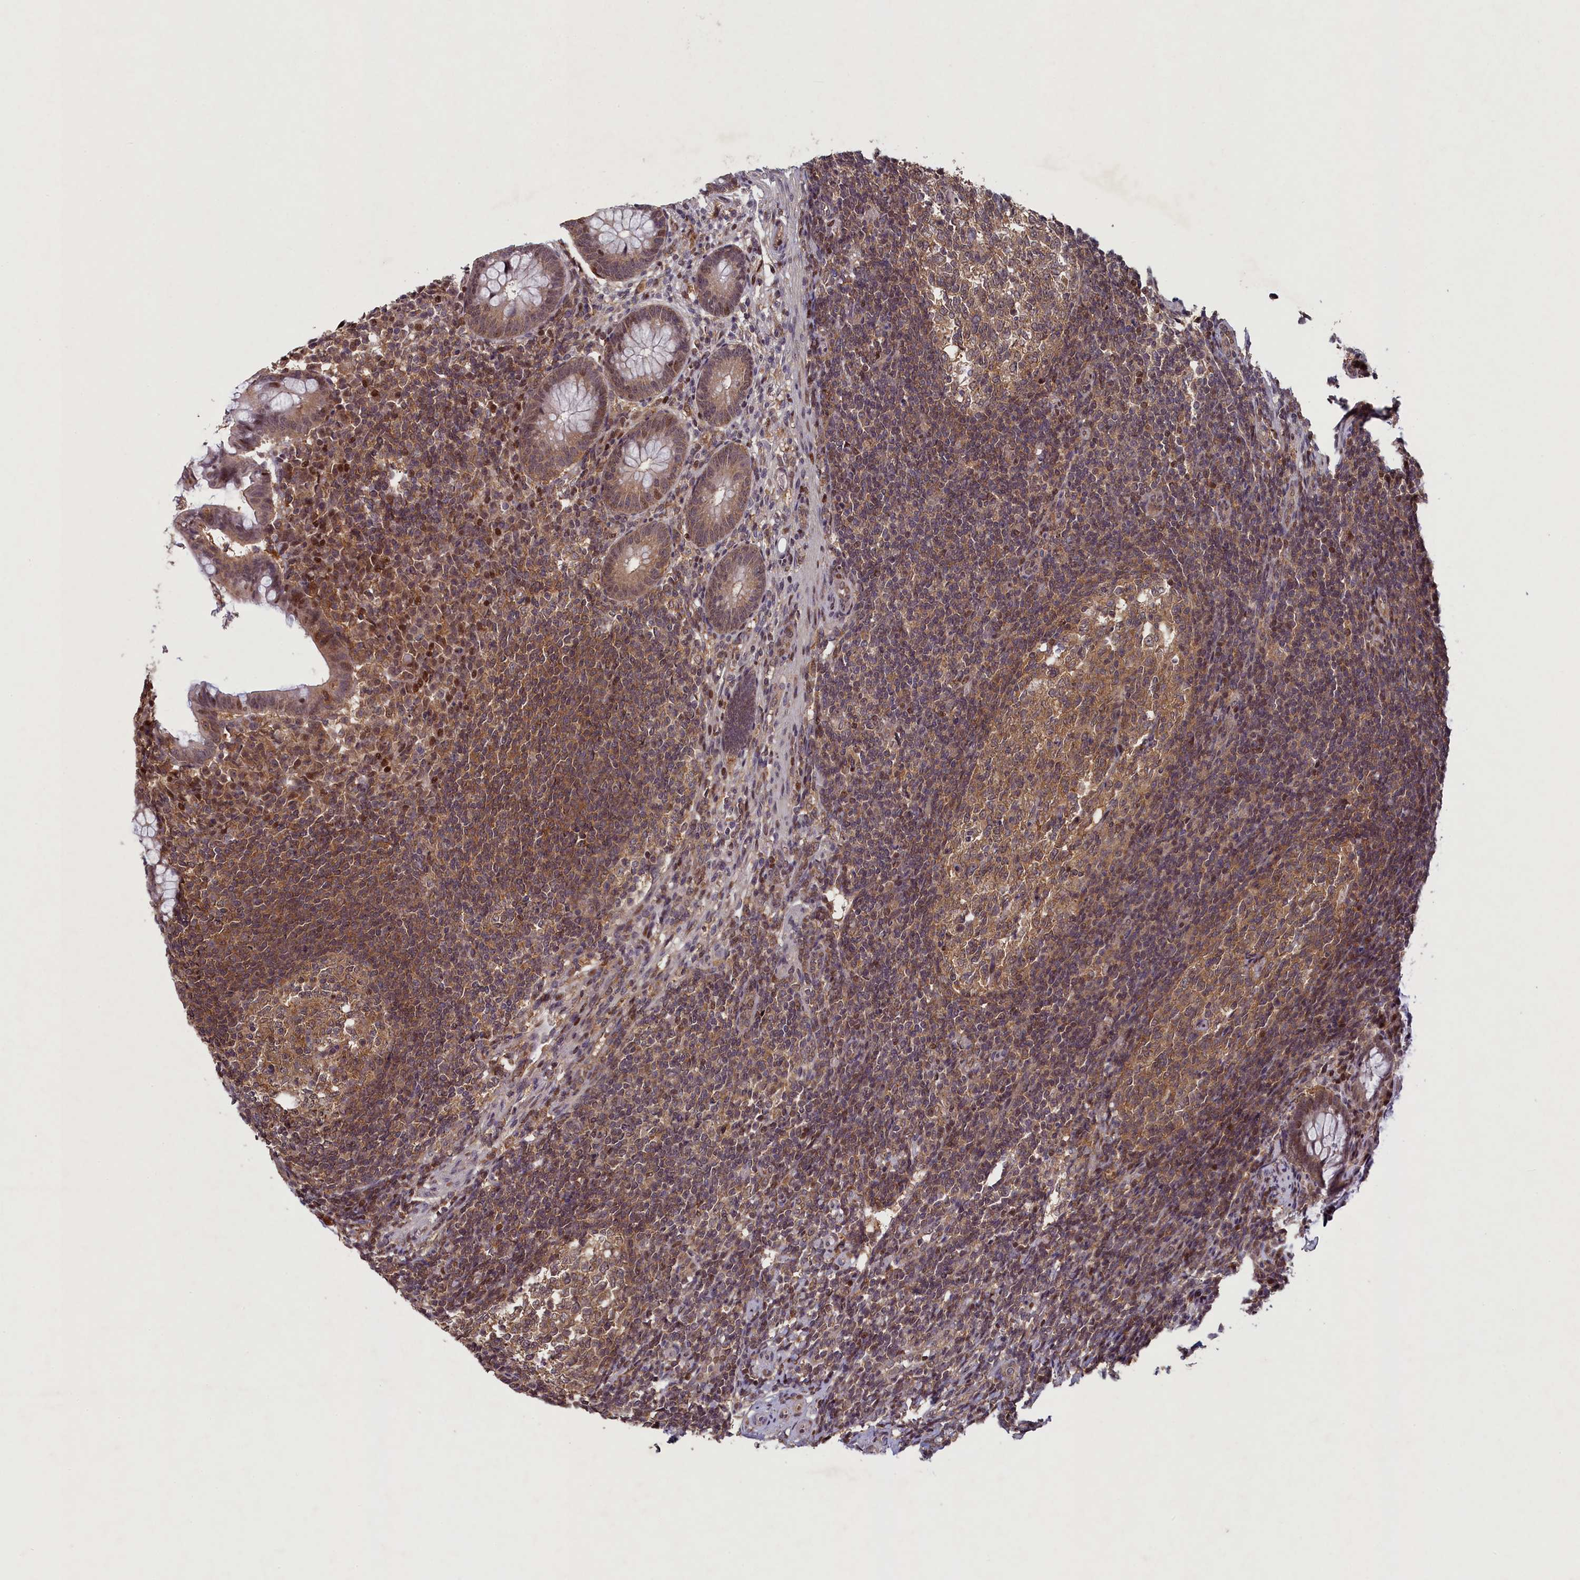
{"staining": {"intensity": "weak", "quantity": ">75%", "location": "cytoplasmic/membranous,nuclear"}, "tissue": "appendix", "cell_type": "Glandular cells", "image_type": "normal", "snomed": [{"axis": "morphology", "description": "Normal tissue, NOS"}, {"axis": "topography", "description": "Appendix"}], "caption": "Immunohistochemistry (IHC) histopathology image of normal human appendix stained for a protein (brown), which displays low levels of weak cytoplasmic/membranous,nuclear positivity in about >75% of glandular cells.", "gene": "NUBP1", "patient": {"sex": "female", "age": 33}}